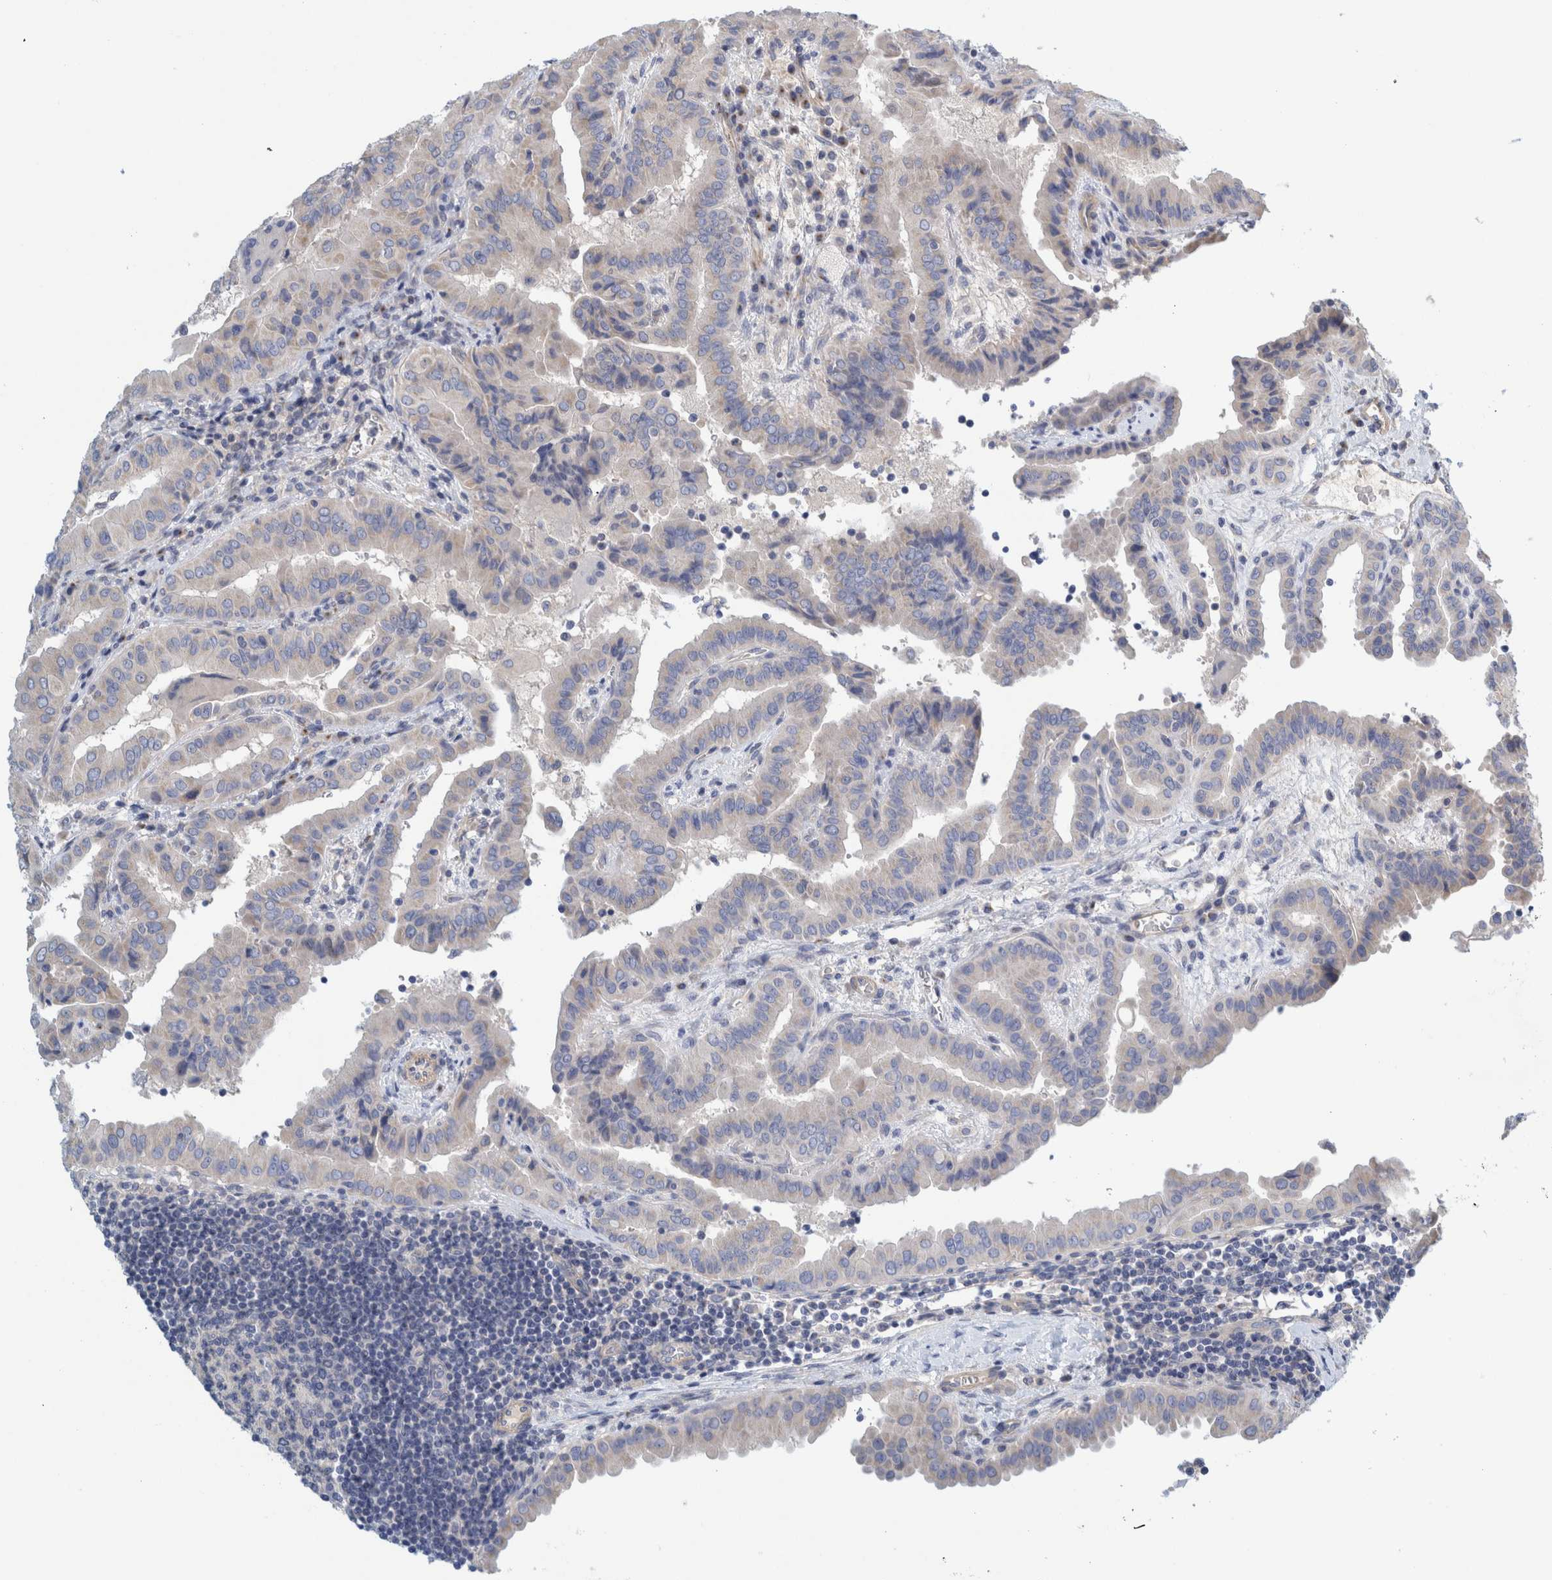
{"staining": {"intensity": "negative", "quantity": "none", "location": "none"}, "tissue": "thyroid cancer", "cell_type": "Tumor cells", "image_type": "cancer", "snomed": [{"axis": "morphology", "description": "Papillary adenocarcinoma, NOS"}, {"axis": "topography", "description": "Thyroid gland"}], "caption": "Papillary adenocarcinoma (thyroid) stained for a protein using immunohistochemistry demonstrates no expression tumor cells.", "gene": "ZNF324B", "patient": {"sex": "male", "age": 33}}